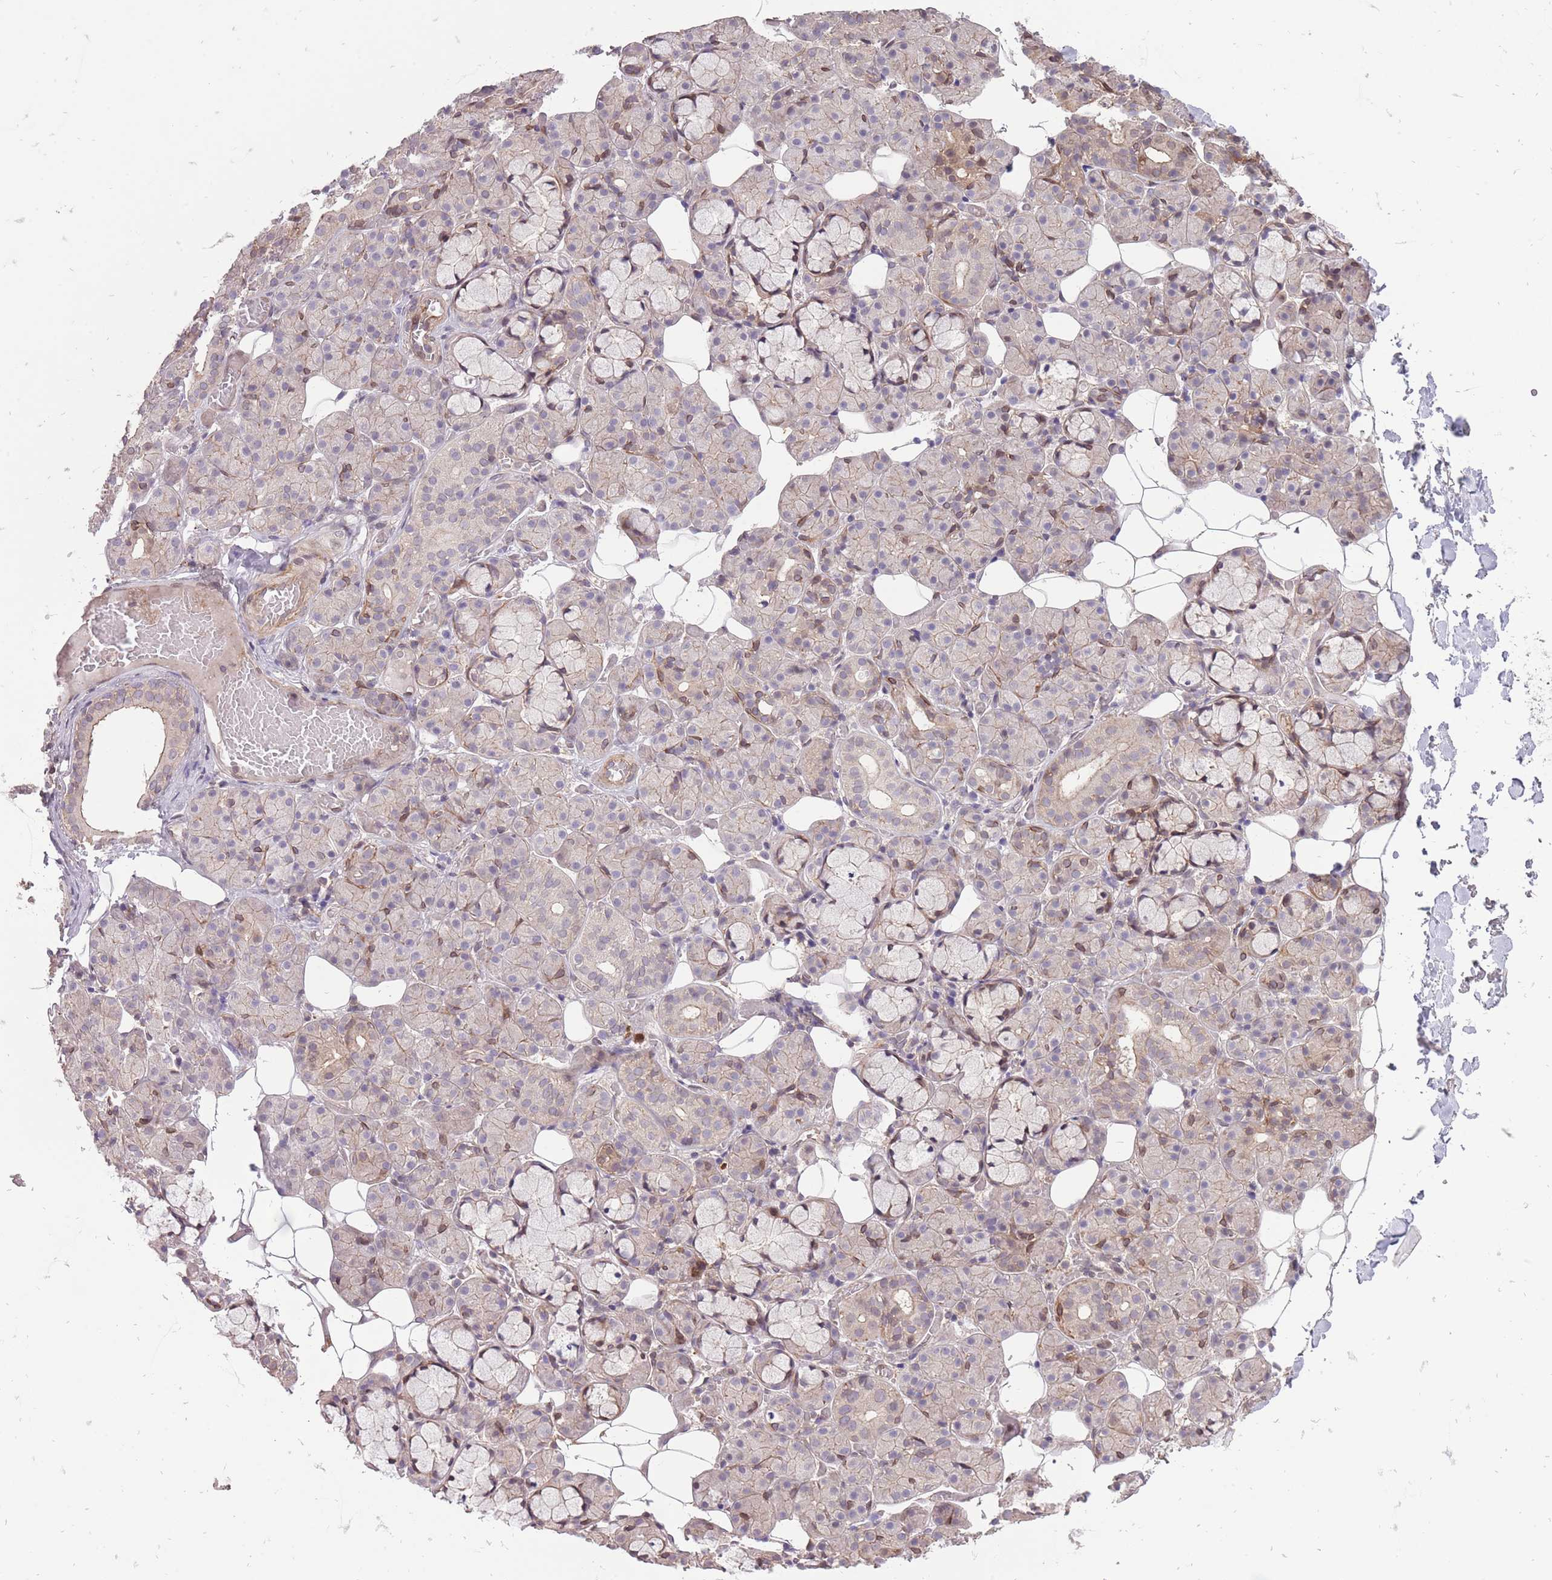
{"staining": {"intensity": "moderate", "quantity": "<25%", "location": "cytoplasmic/membranous"}, "tissue": "salivary gland", "cell_type": "Glandular cells", "image_type": "normal", "snomed": [{"axis": "morphology", "description": "Normal tissue, NOS"}, {"axis": "topography", "description": "Salivary gland"}], "caption": "Salivary gland stained with immunohistochemistry (IHC) shows moderate cytoplasmic/membranous expression in approximately <25% of glandular cells.", "gene": "TET3", "patient": {"sex": "male", "age": 63}}